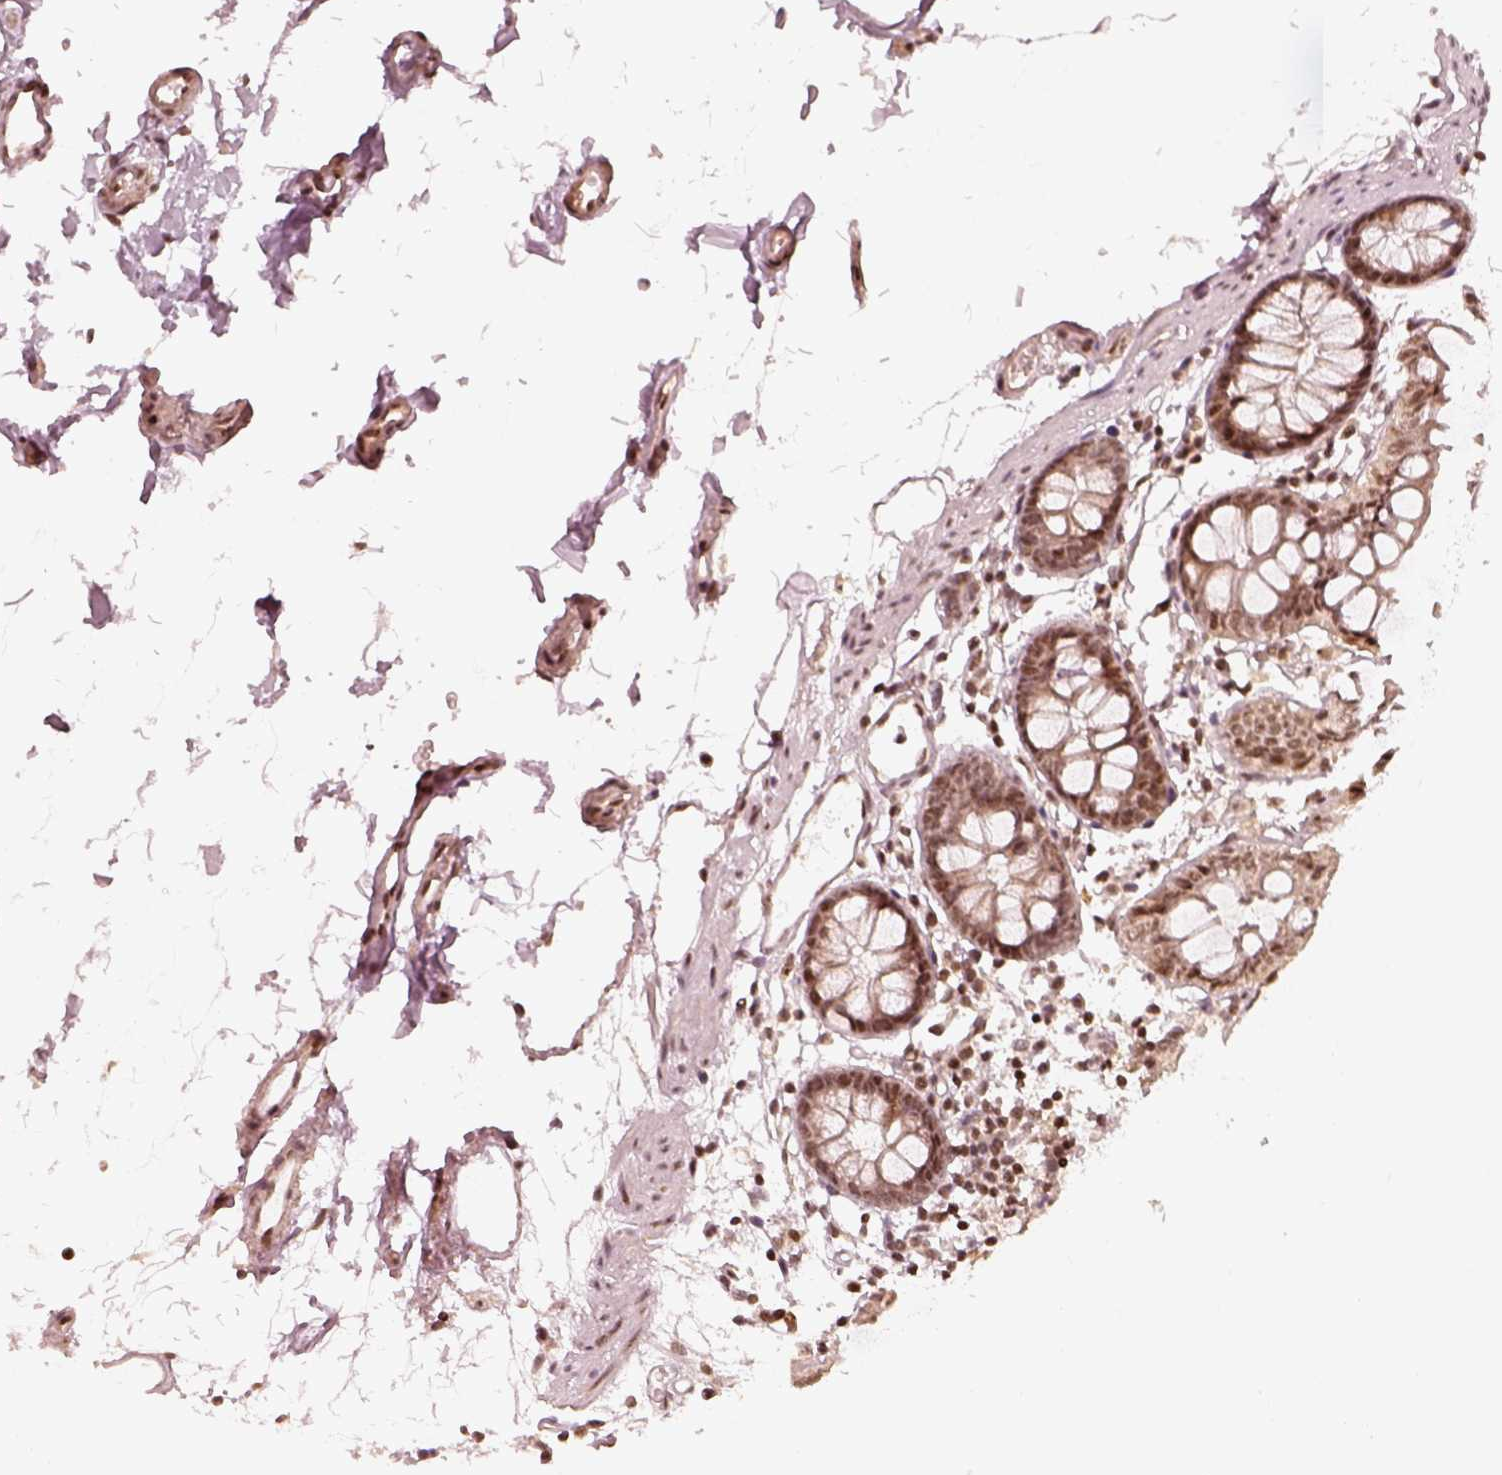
{"staining": {"intensity": "moderate", "quantity": ">75%", "location": "nuclear"}, "tissue": "colon", "cell_type": "Endothelial cells", "image_type": "normal", "snomed": [{"axis": "morphology", "description": "Normal tissue, NOS"}, {"axis": "topography", "description": "Colon"}], "caption": "High-power microscopy captured an immunohistochemistry (IHC) micrograph of normal colon, revealing moderate nuclear positivity in about >75% of endothelial cells.", "gene": "GMEB2", "patient": {"sex": "female", "age": 84}}